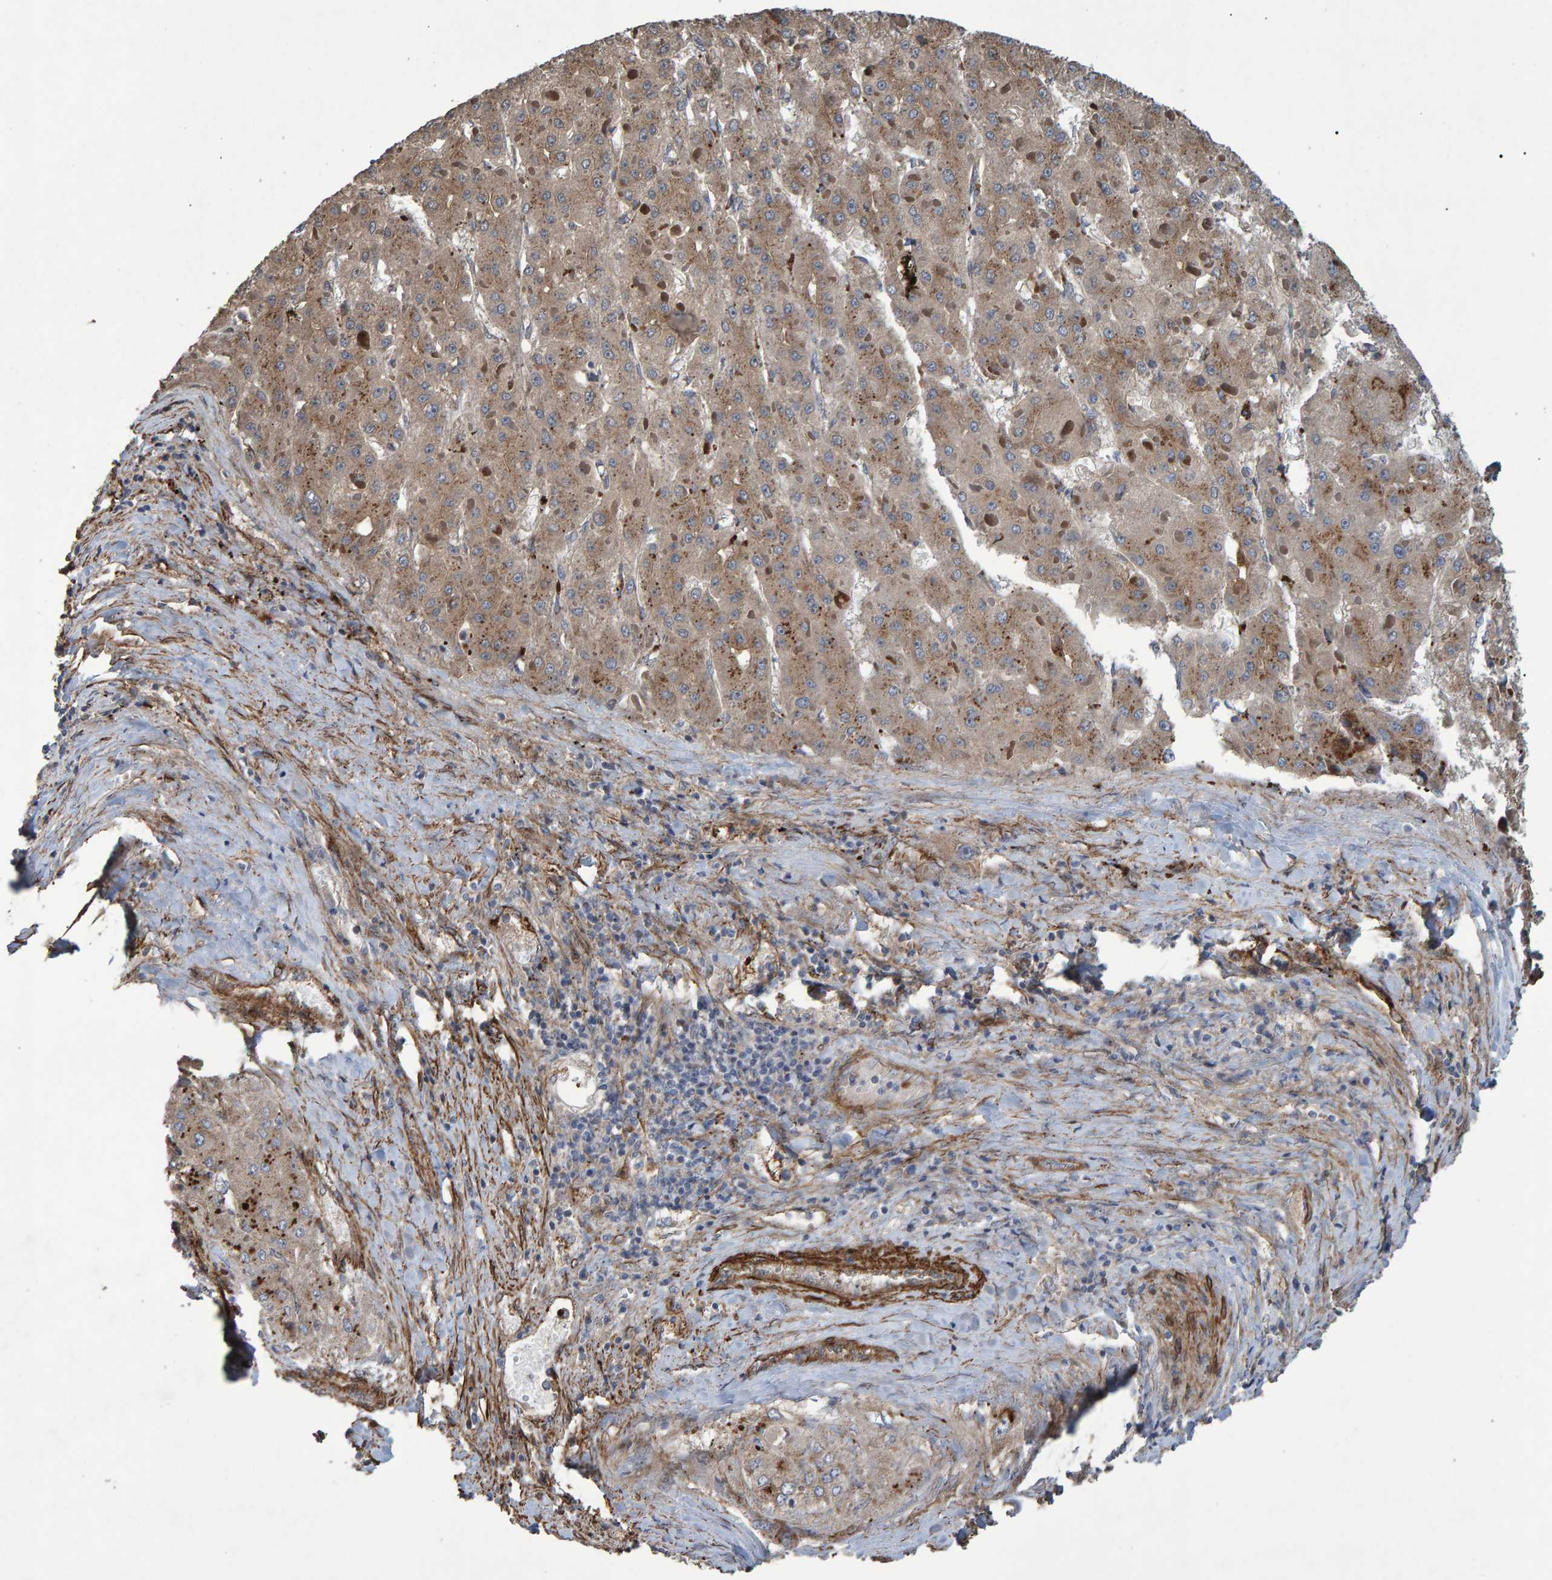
{"staining": {"intensity": "moderate", "quantity": ">75%", "location": "cytoplasmic/membranous"}, "tissue": "liver cancer", "cell_type": "Tumor cells", "image_type": "cancer", "snomed": [{"axis": "morphology", "description": "Carcinoma, Hepatocellular, NOS"}, {"axis": "topography", "description": "Liver"}], "caption": "This histopathology image demonstrates immunohistochemistry staining of liver cancer (hepatocellular carcinoma), with medium moderate cytoplasmic/membranous expression in approximately >75% of tumor cells.", "gene": "SLIT2", "patient": {"sex": "female", "age": 73}}